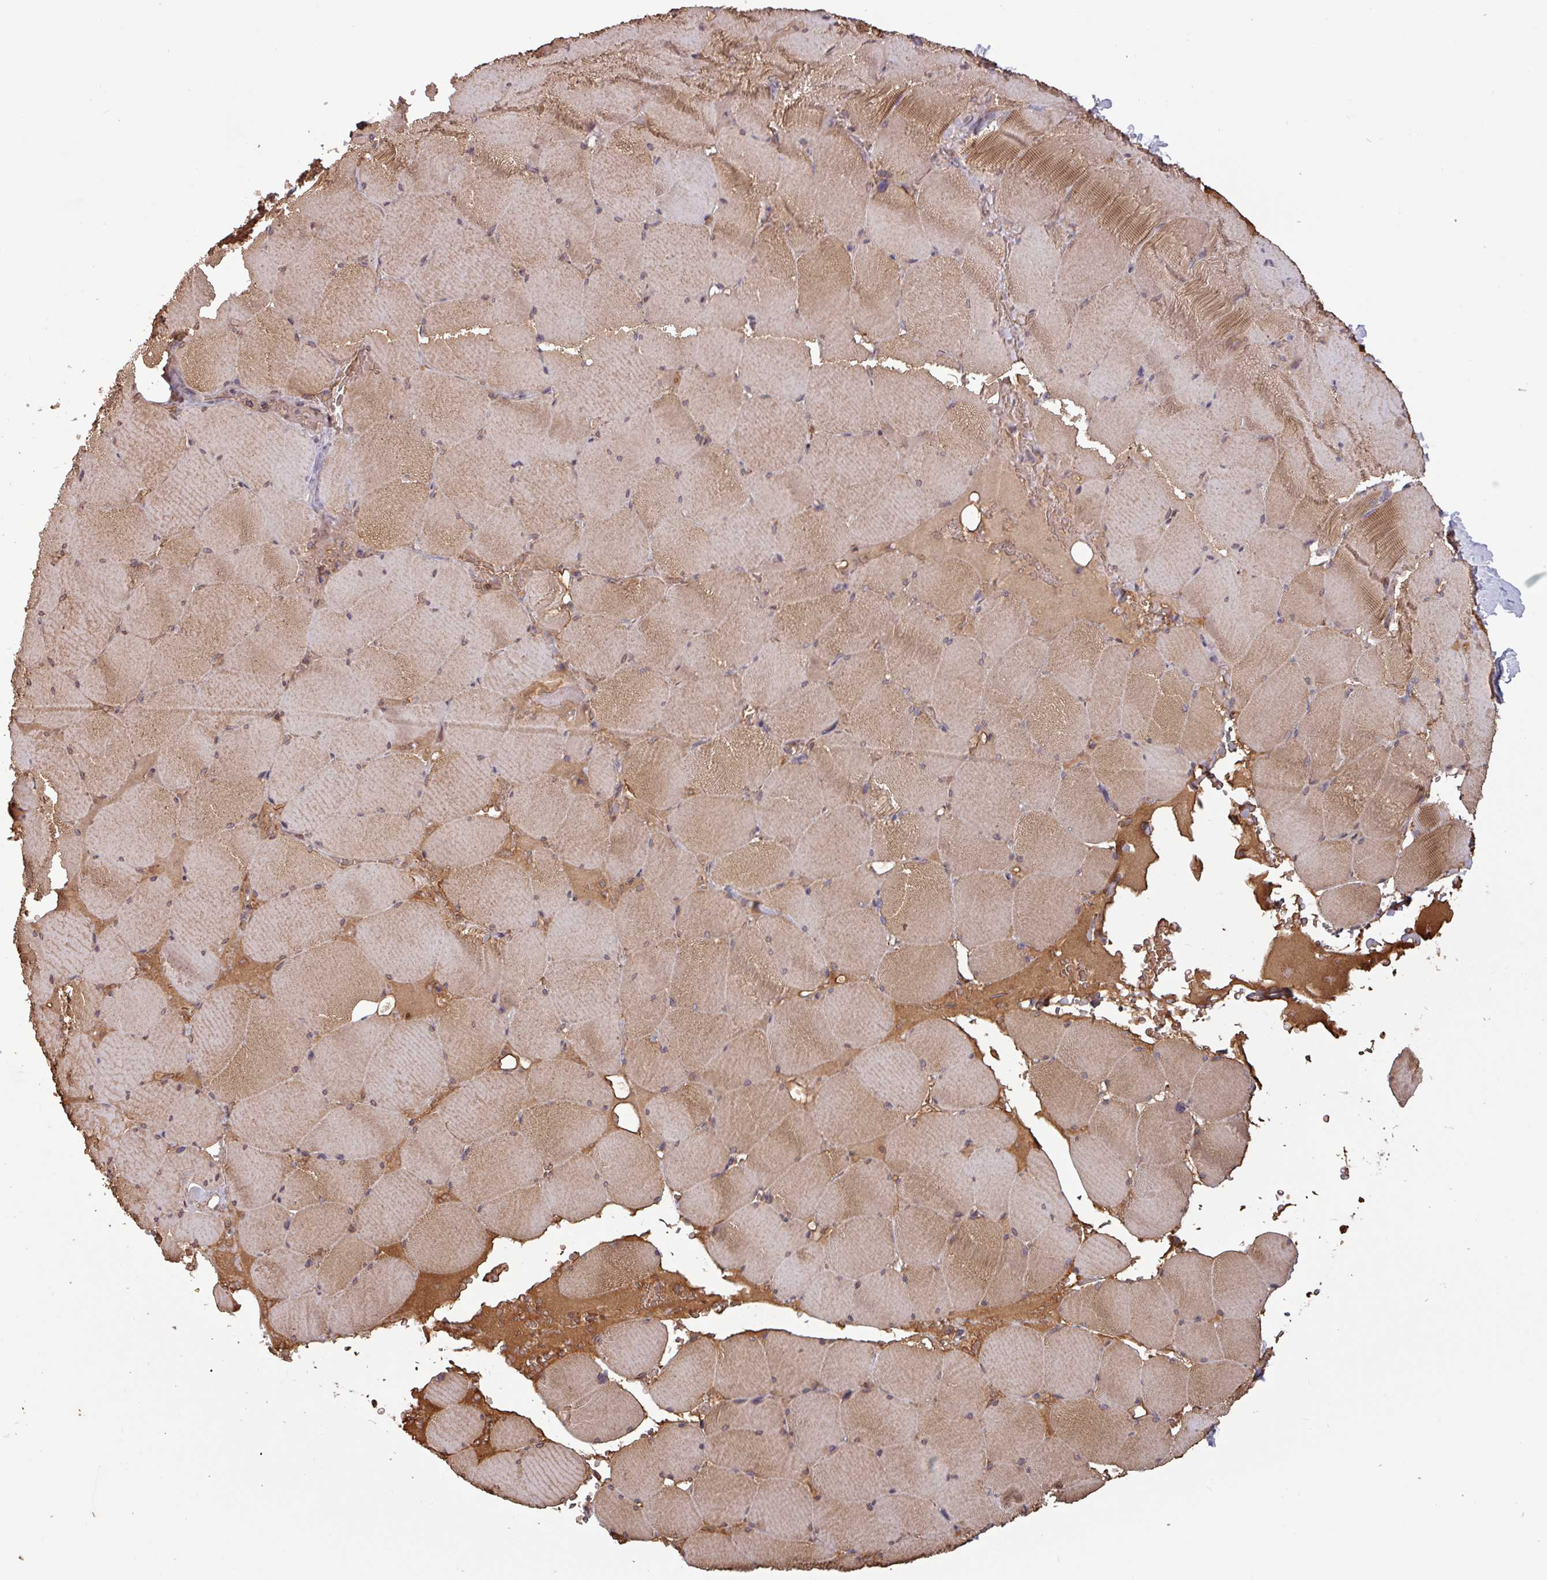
{"staining": {"intensity": "moderate", "quantity": ">75%", "location": "cytoplasmic/membranous"}, "tissue": "skeletal muscle", "cell_type": "Myocytes", "image_type": "normal", "snomed": [{"axis": "morphology", "description": "Normal tissue, NOS"}, {"axis": "topography", "description": "Skeletal muscle"}, {"axis": "topography", "description": "Head-Neck"}], "caption": "This image displays immunohistochemistry (IHC) staining of normal human skeletal muscle, with medium moderate cytoplasmic/membranous expression in about >75% of myocytes.", "gene": "RBM4B", "patient": {"sex": "male", "age": 66}}